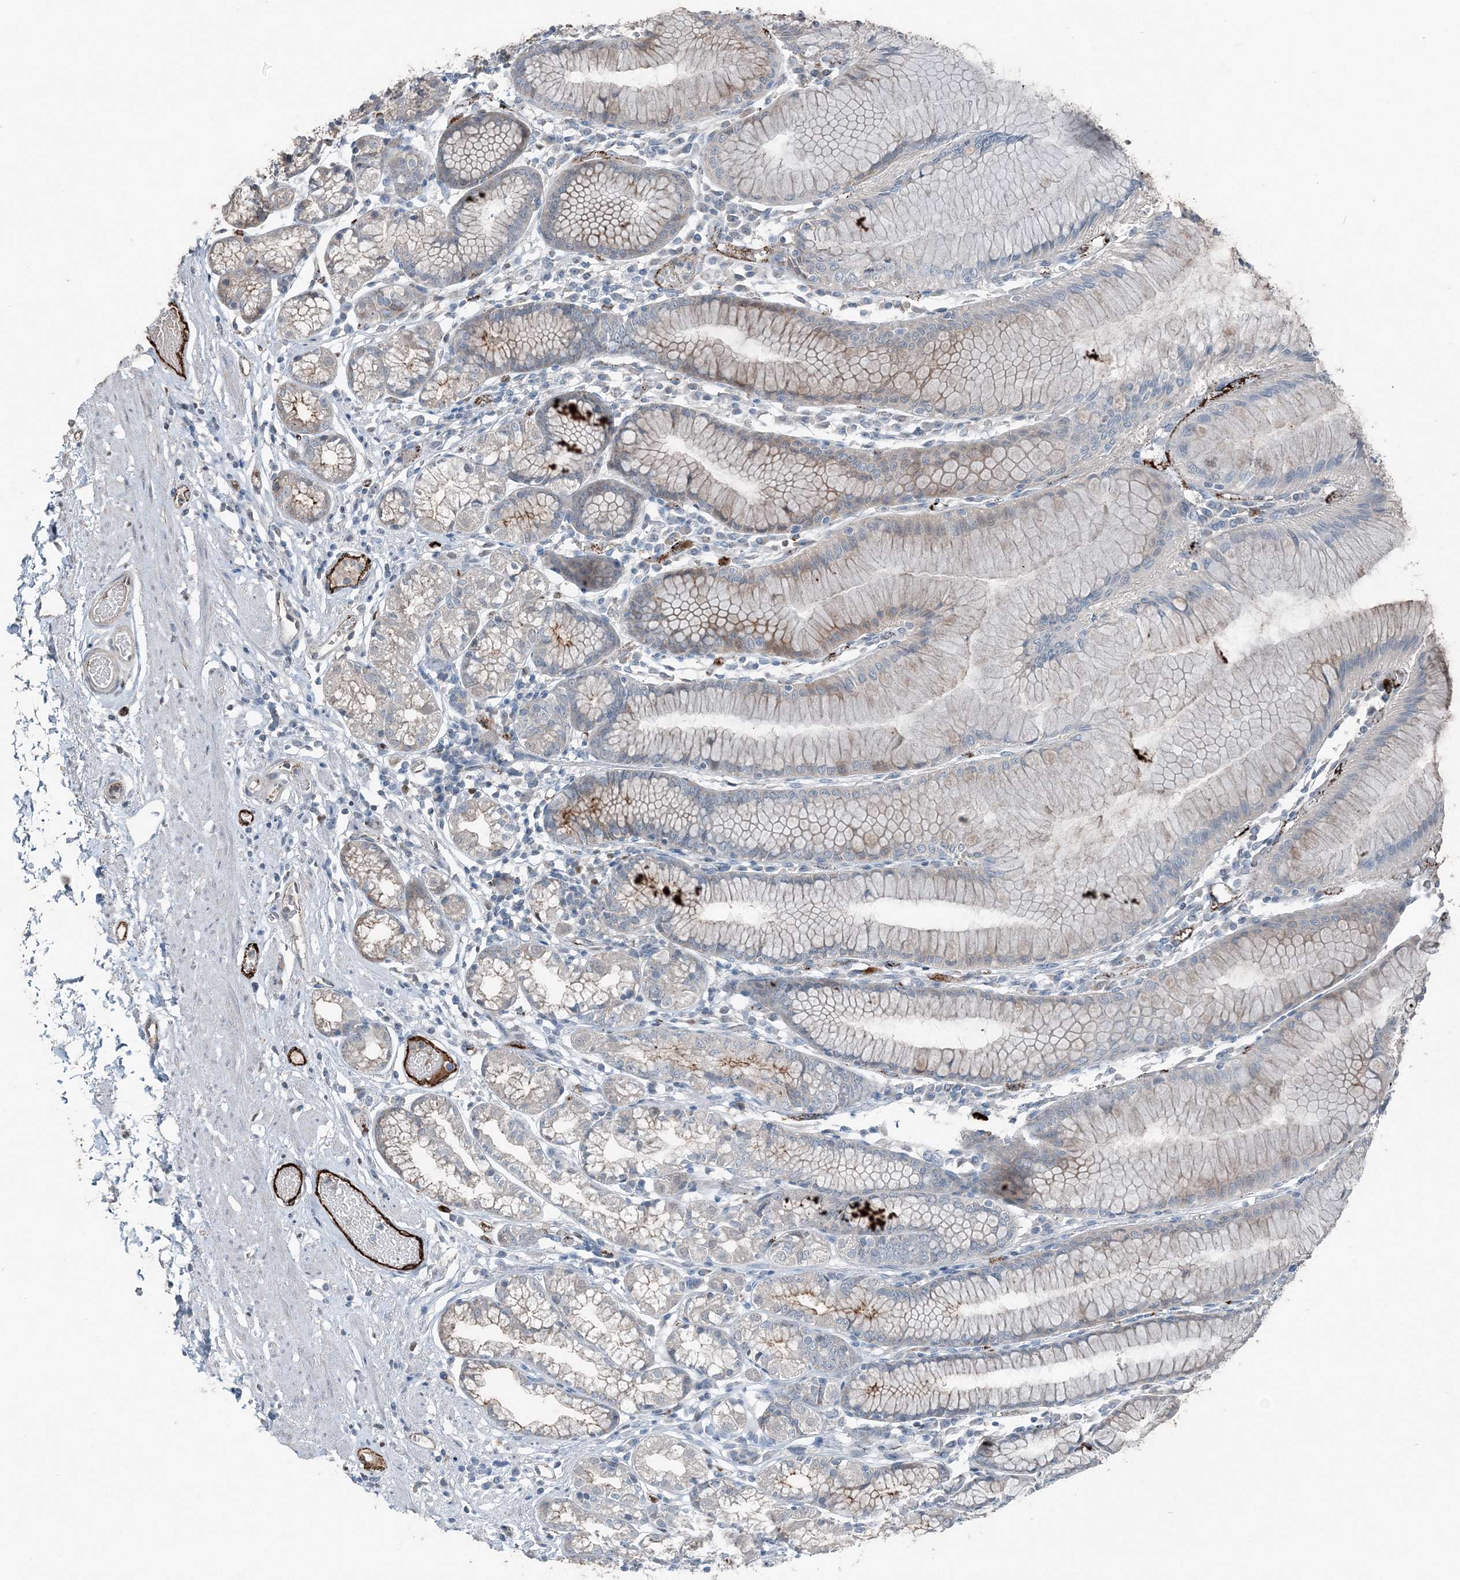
{"staining": {"intensity": "negative", "quantity": "none", "location": "none"}, "tissue": "stomach", "cell_type": "Glandular cells", "image_type": "normal", "snomed": [{"axis": "morphology", "description": "Normal tissue, NOS"}, {"axis": "topography", "description": "Stomach"}], "caption": "Glandular cells show no significant protein expression in normal stomach. (DAB (3,3'-diaminobenzidine) IHC visualized using brightfield microscopy, high magnification).", "gene": "ELOVL7", "patient": {"sex": "female", "age": 57}}